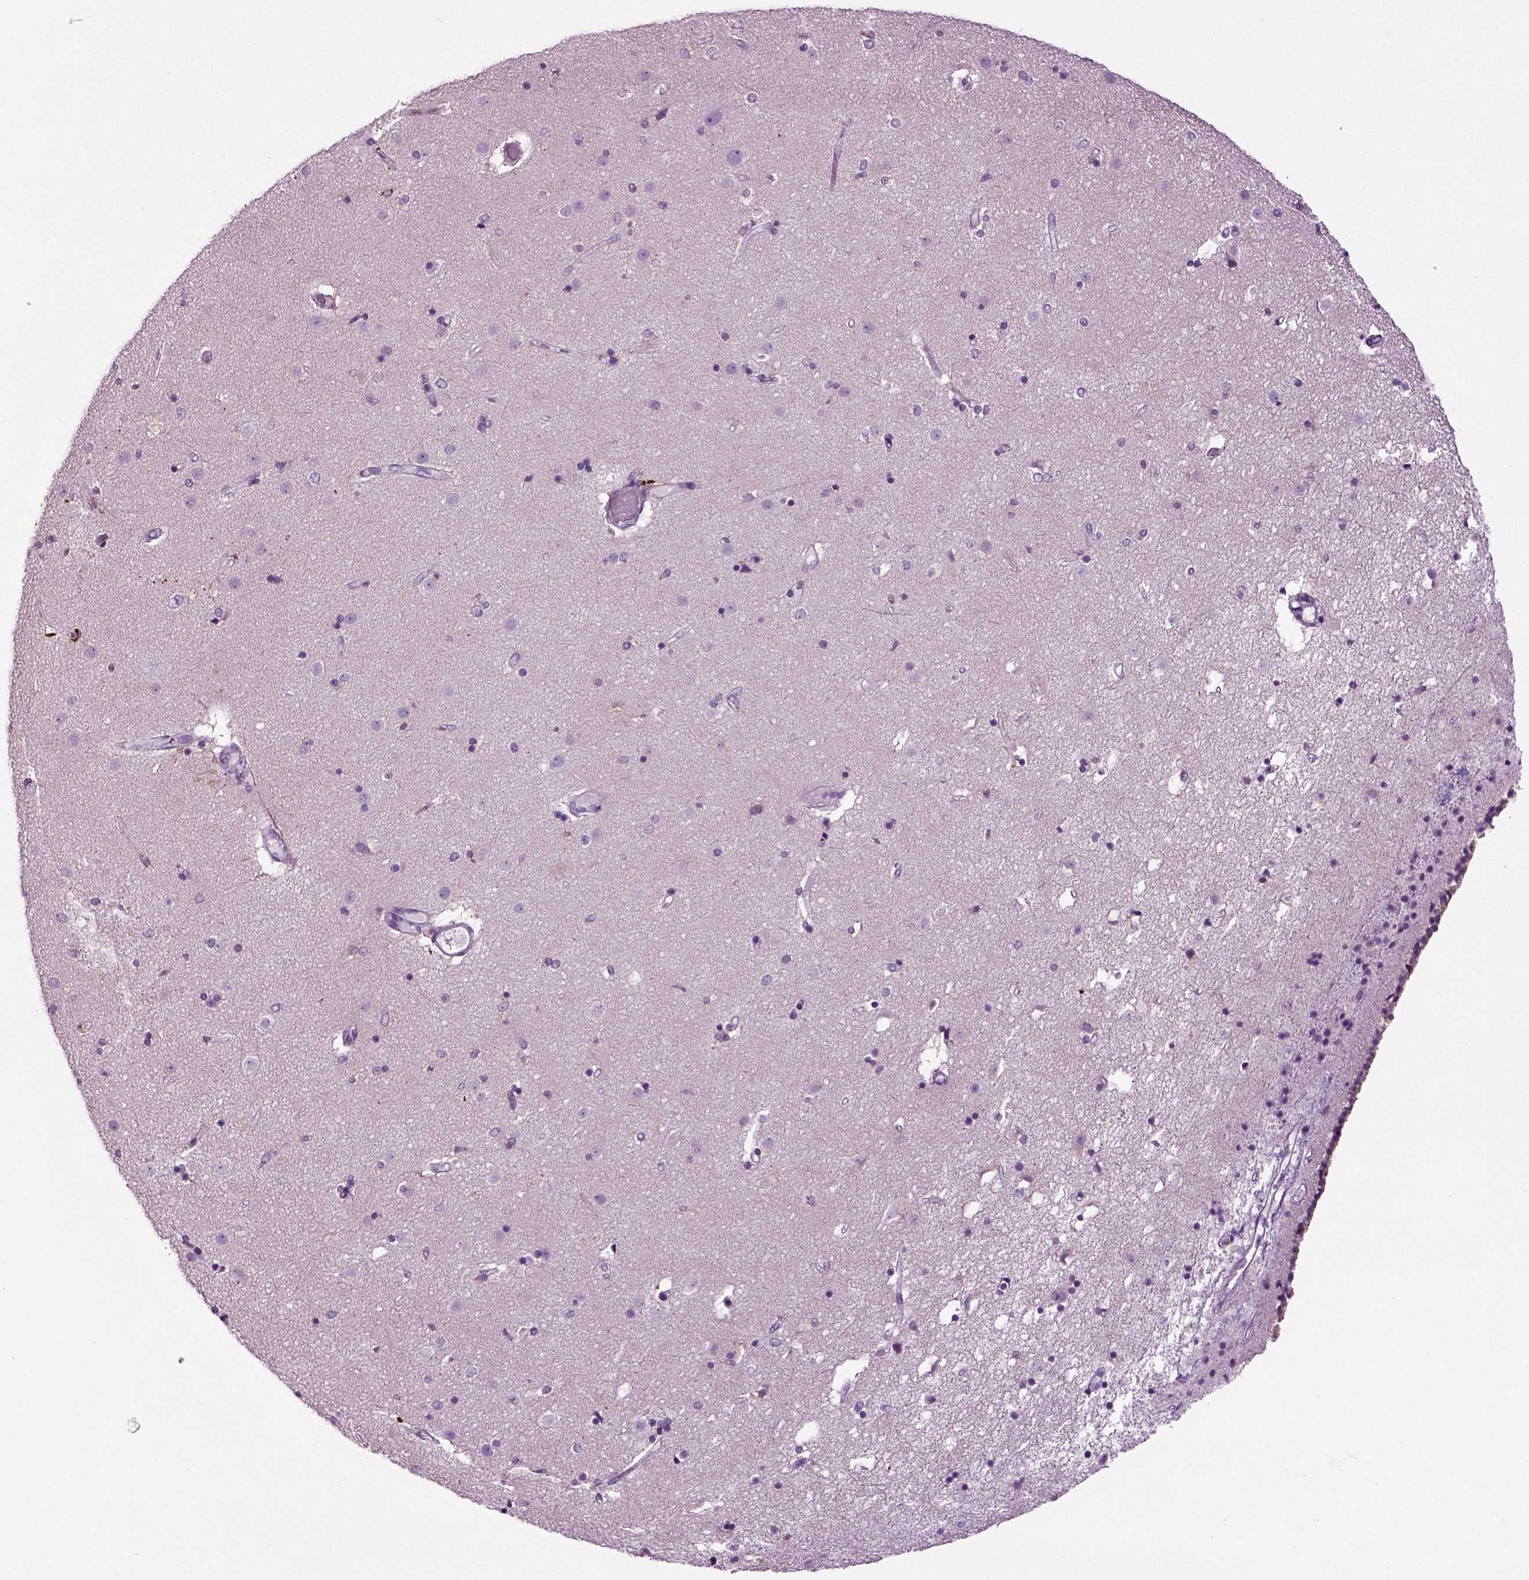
{"staining": {"intensity": "negative", "quantity": "none", "location": "none"}, "tissue": "caudate", "cell_type": "Glial cells", "image_type": "normal", "snomed": [{"axis": "morphology", "description": "Normal tissue, NOS"}, {"axis": "topography", "description": "Lateral ventricle wall"}], "caption": "This is an IHC micrograph of unremarkable caudate. There is no staining in glial cells.", "gene": "DNAH10", "patient": {"sex": "female", "age": 71}}